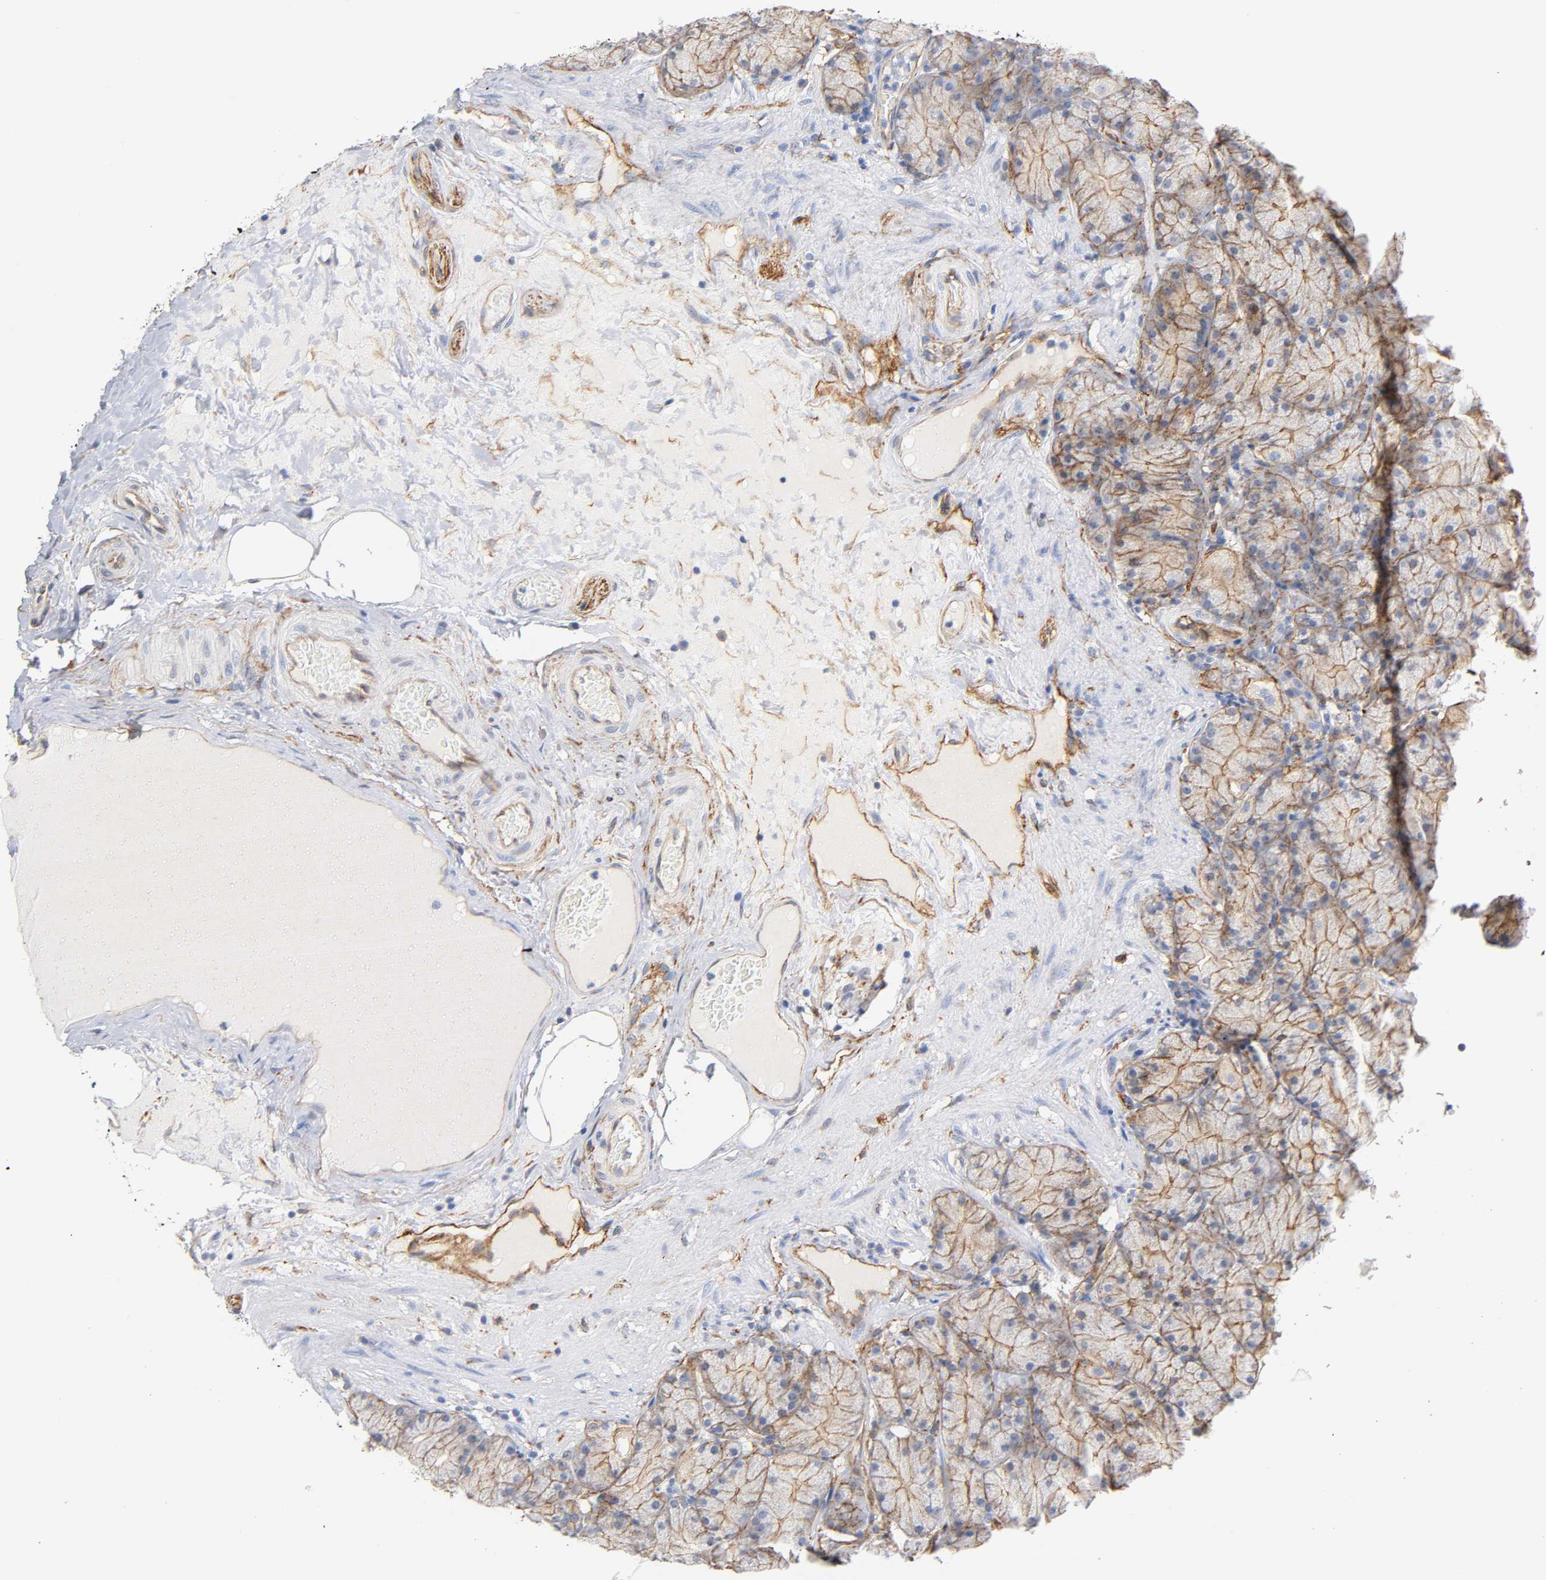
{"staining": {"intensity": "moderate", "quantity": ">75%", "location": "cytoplasmic/membranous"}, "tissue": "stomach", "cell_type": "Glandular cells", "image_type": "normal", "snomed": [{"axis": "morphology", "description": "Normal tissue, NOS"}, {"axis": "topography", "description": "Stomach, upper"}], "caption": "IHC (DAB) staining of unremarkable human stomach exhibits moderate cytoplasmic/membranous protein staining in about >75% of glandular cells.", "gene": "SPTAN1", "patient": {"sex": "female", "age": 56}}